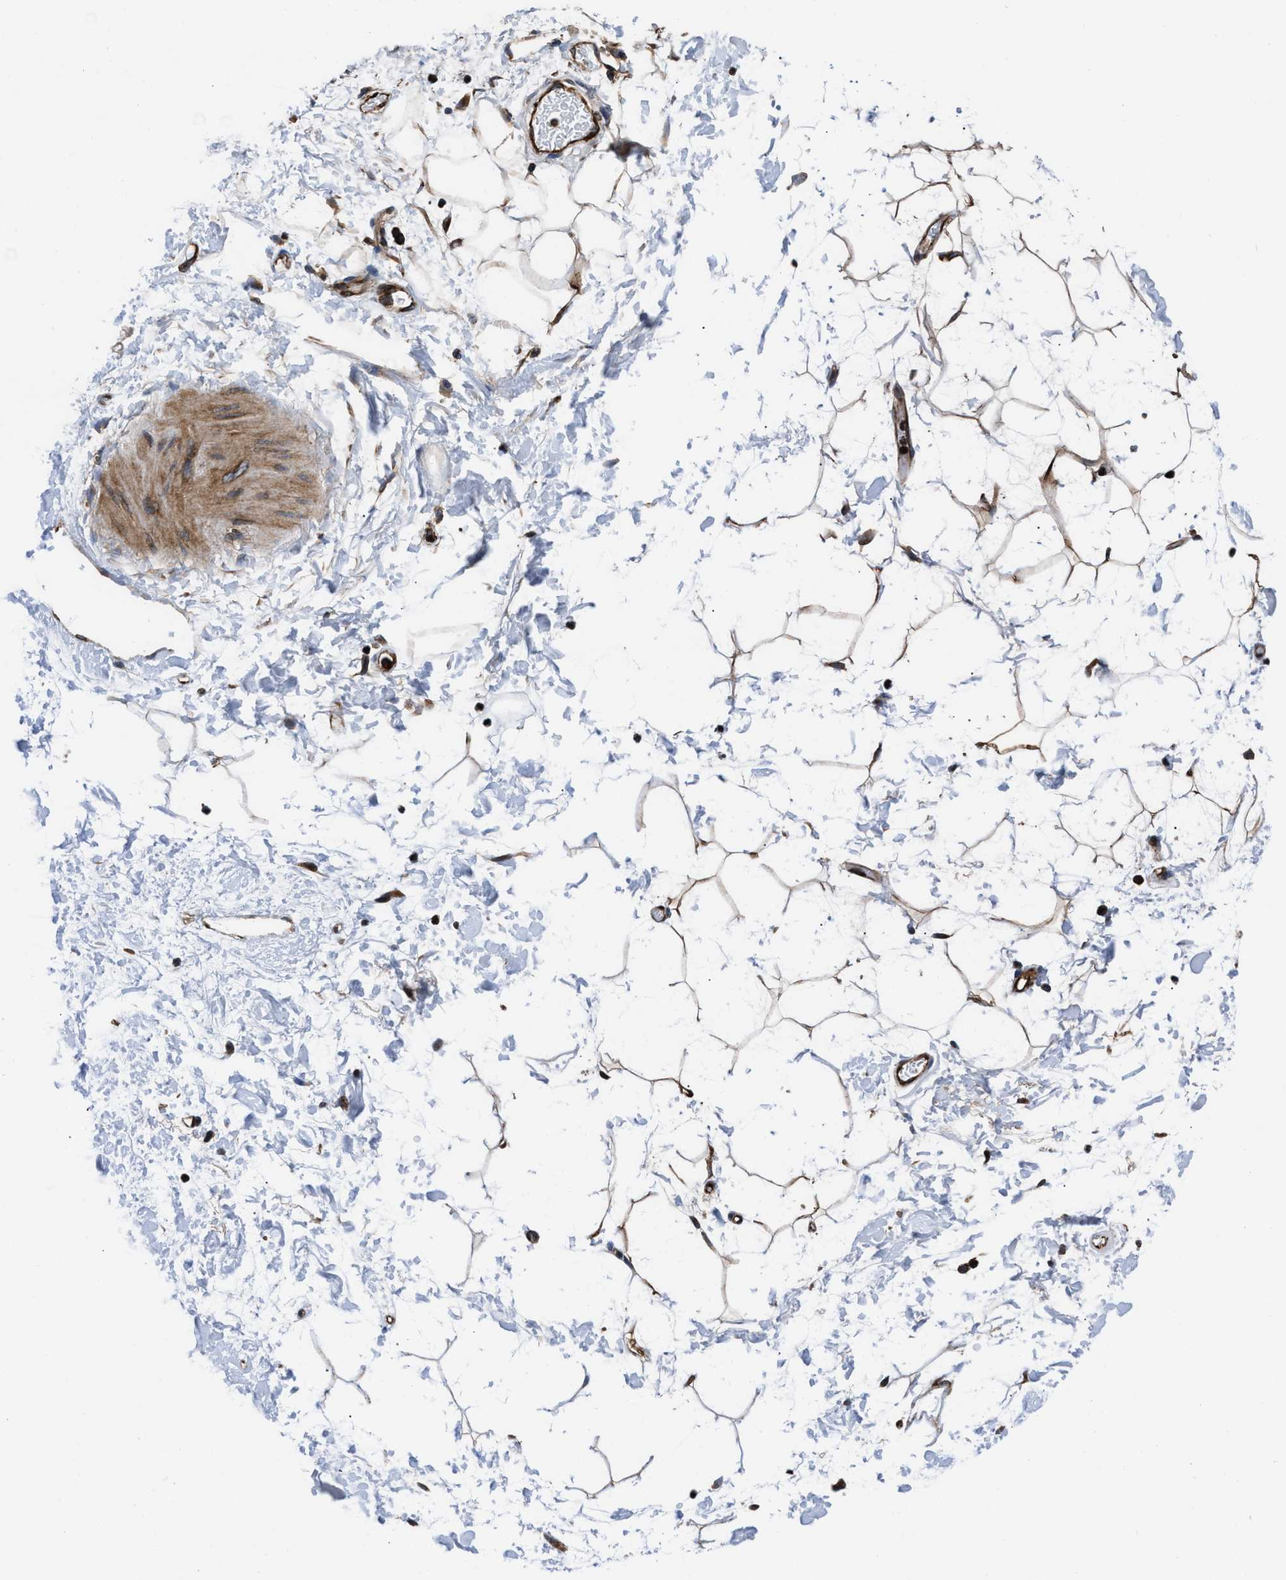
{"staining": {"intensity": "moderate", "quantity": ">75%", "location": "cytoplasmic/membranous"}, "tissue": "adipose tissue", "cell_type": "Adipocytes", "image_type": "normal", "snomed": [{"axis": "morphology", "description": "Normal tissue, NOS"}, {"axis": "topography", "description": "Soft tissue"}], "caption": "This image reveals immunohistochemistry staining of normal adipose tissue, with medium moderate cytoplasmic/membranous expression in about >75% of adipocytes.", "gene": "PRR15L", "patient": {"sex": "male", "age": 72}}